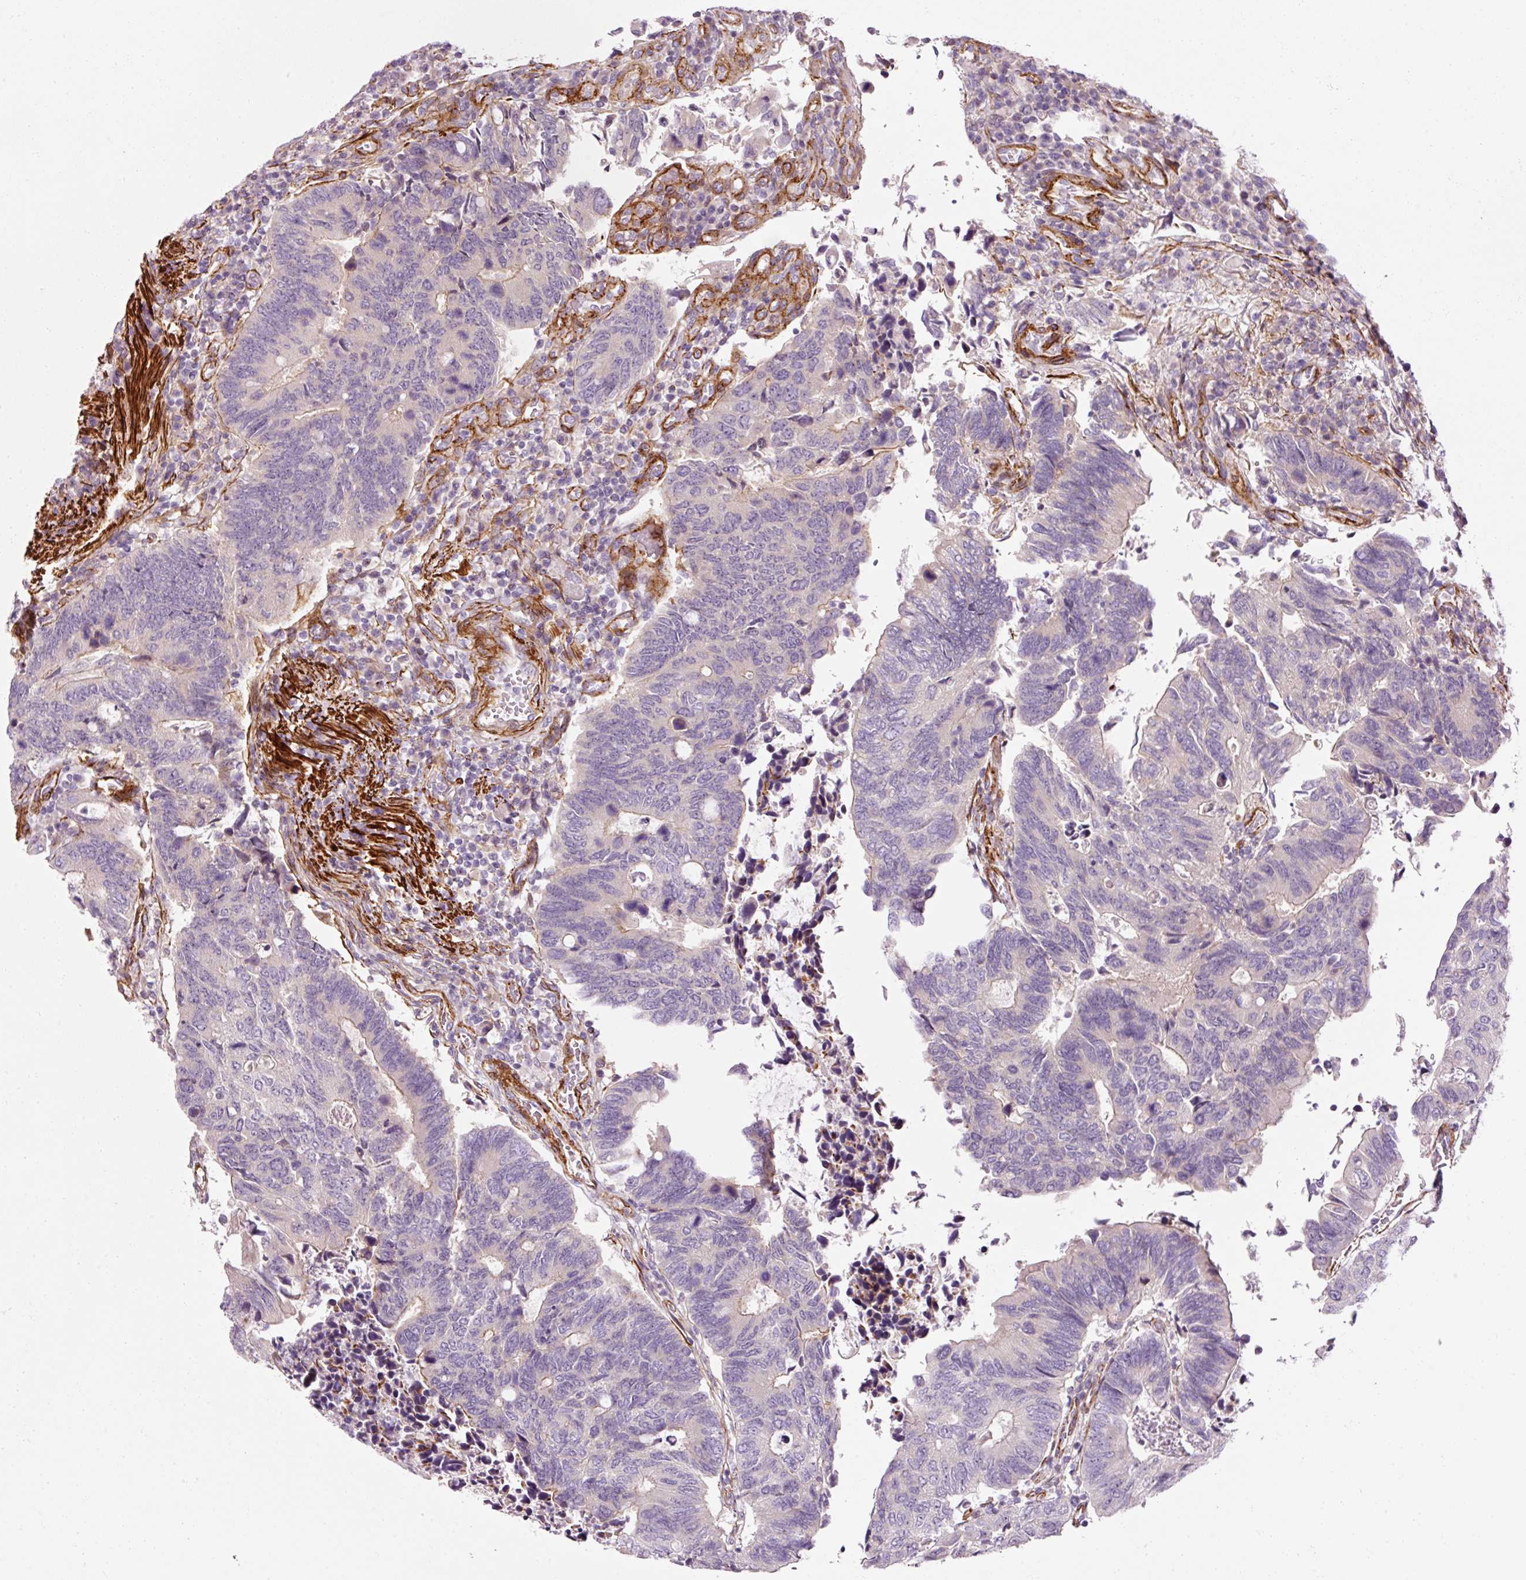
{"staining": {"intensity": "weak", "quantity": "<25%", "location": "cytoplasmic/membranous"}, "tissue": "colorectal cancer", "cell_type": "Tumor cells", "image_type": "cancer", "snomed": [{"axis": "morphology", "description": "Adenocarcinoma, NOS"}, {"axis": "topography", "description": "Colon"}], "caption": "The immunohistochemistry (IHC) histopathology image has no significant staining in tumor cells of adenocarcinoma (colorectal) tissue. (DAB immunohistochemistry (IHC) visualized using brightfield microscopy, high magnification).", "gene": "ANKRD20A1", "patient": {"sex": "male", "age": 87}}